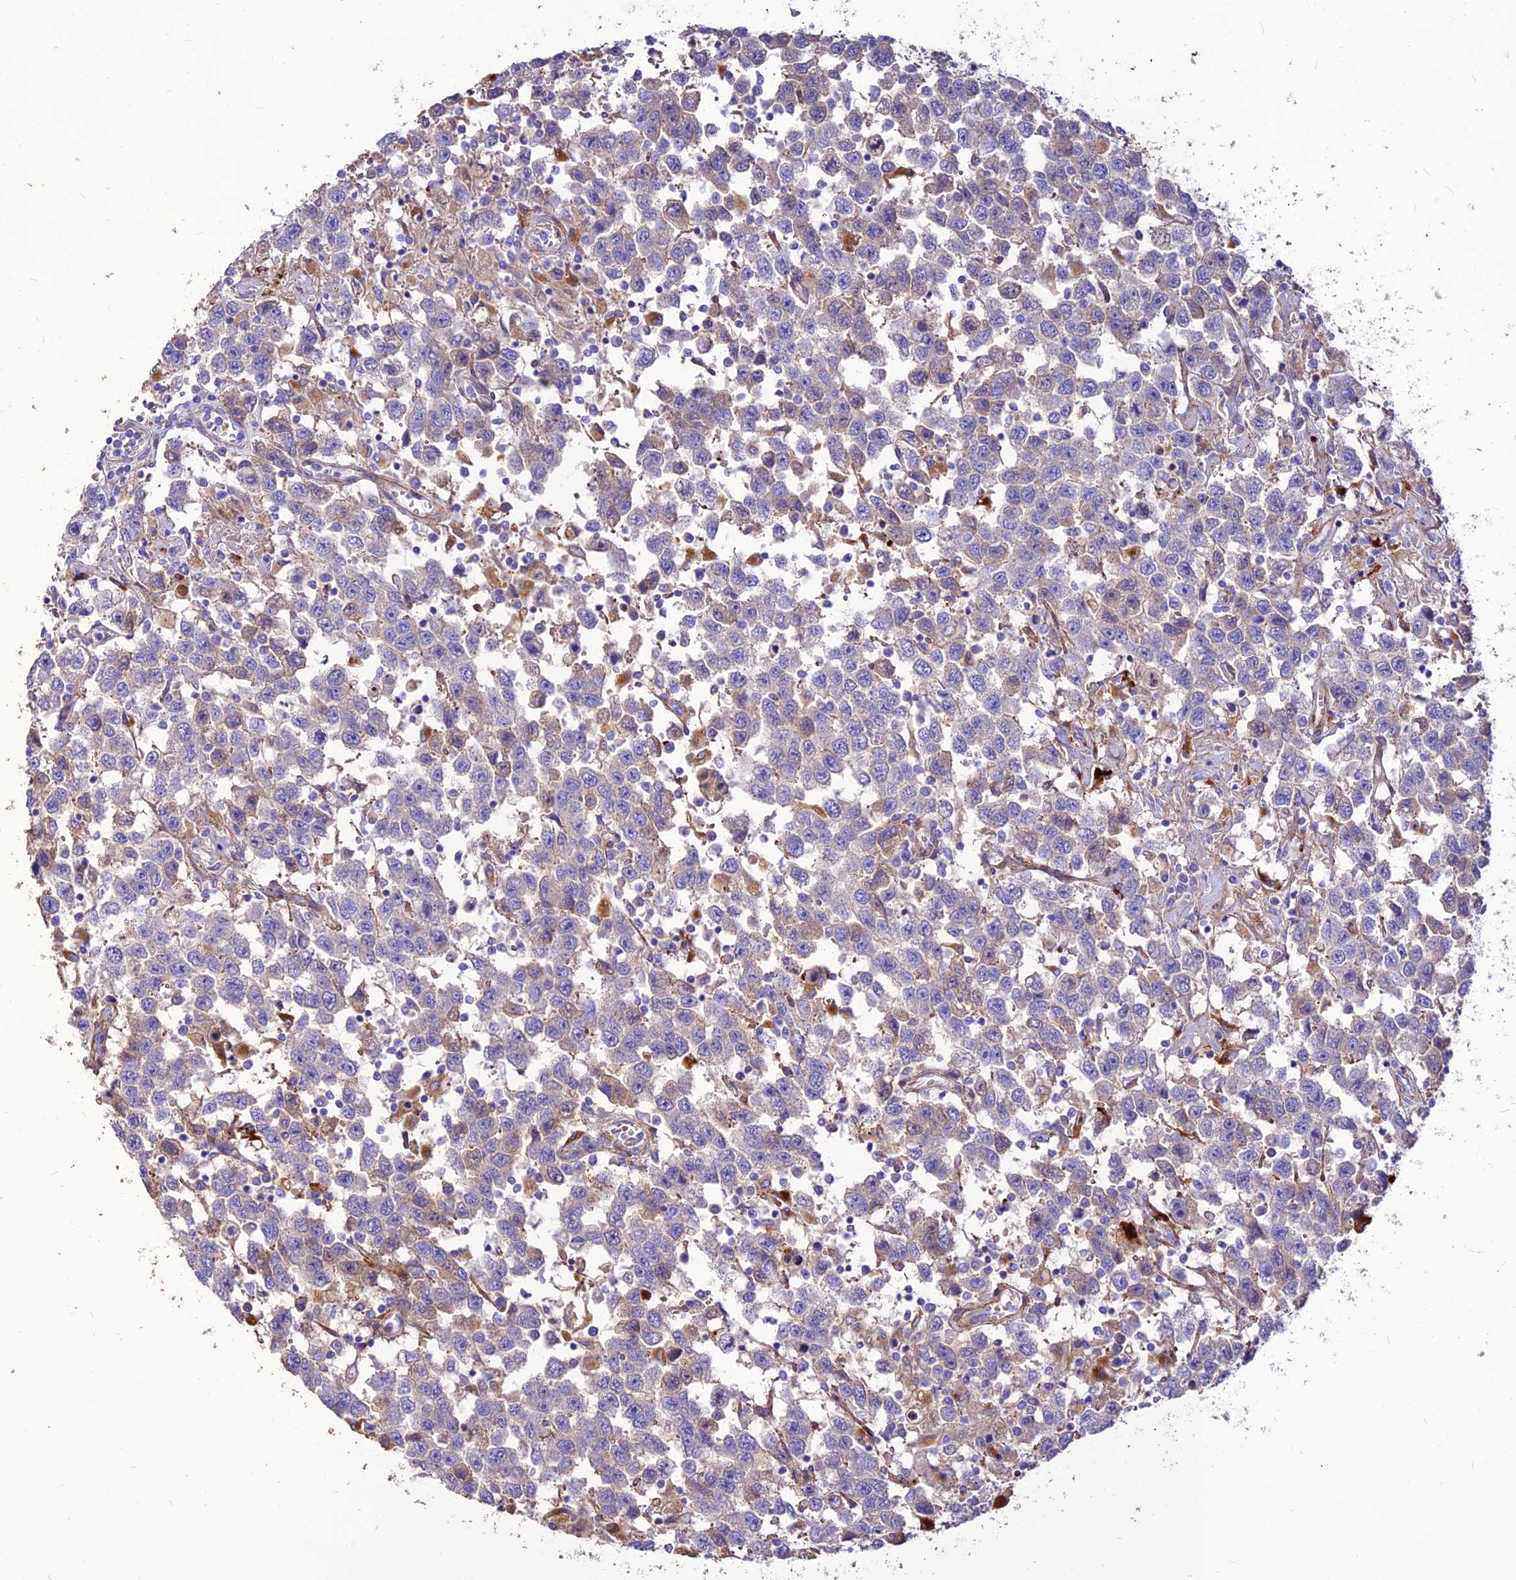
{"staining": {"intensity": "negative", "quantity": "none", "location": "none"}, "tissue": "testis cancer", "cell_type": "Tumor cells", "image_type": "cancer", "snomed": [{"axis": "morphology", "description": "Seminoma, NOS"}, {"axis": "topography", "description": "Testis"}], "caption": "Testis cancer was stained to show a protein in brown. There is no significant staining in tumor cells. The staining is performed using DAB (3,3'-diaminobenzidine) brown chromogen with nuclei counter-stained in using hematoxylin.", "gene": "RIMOC1", "patient": {"sex": "male", "age": 41}}